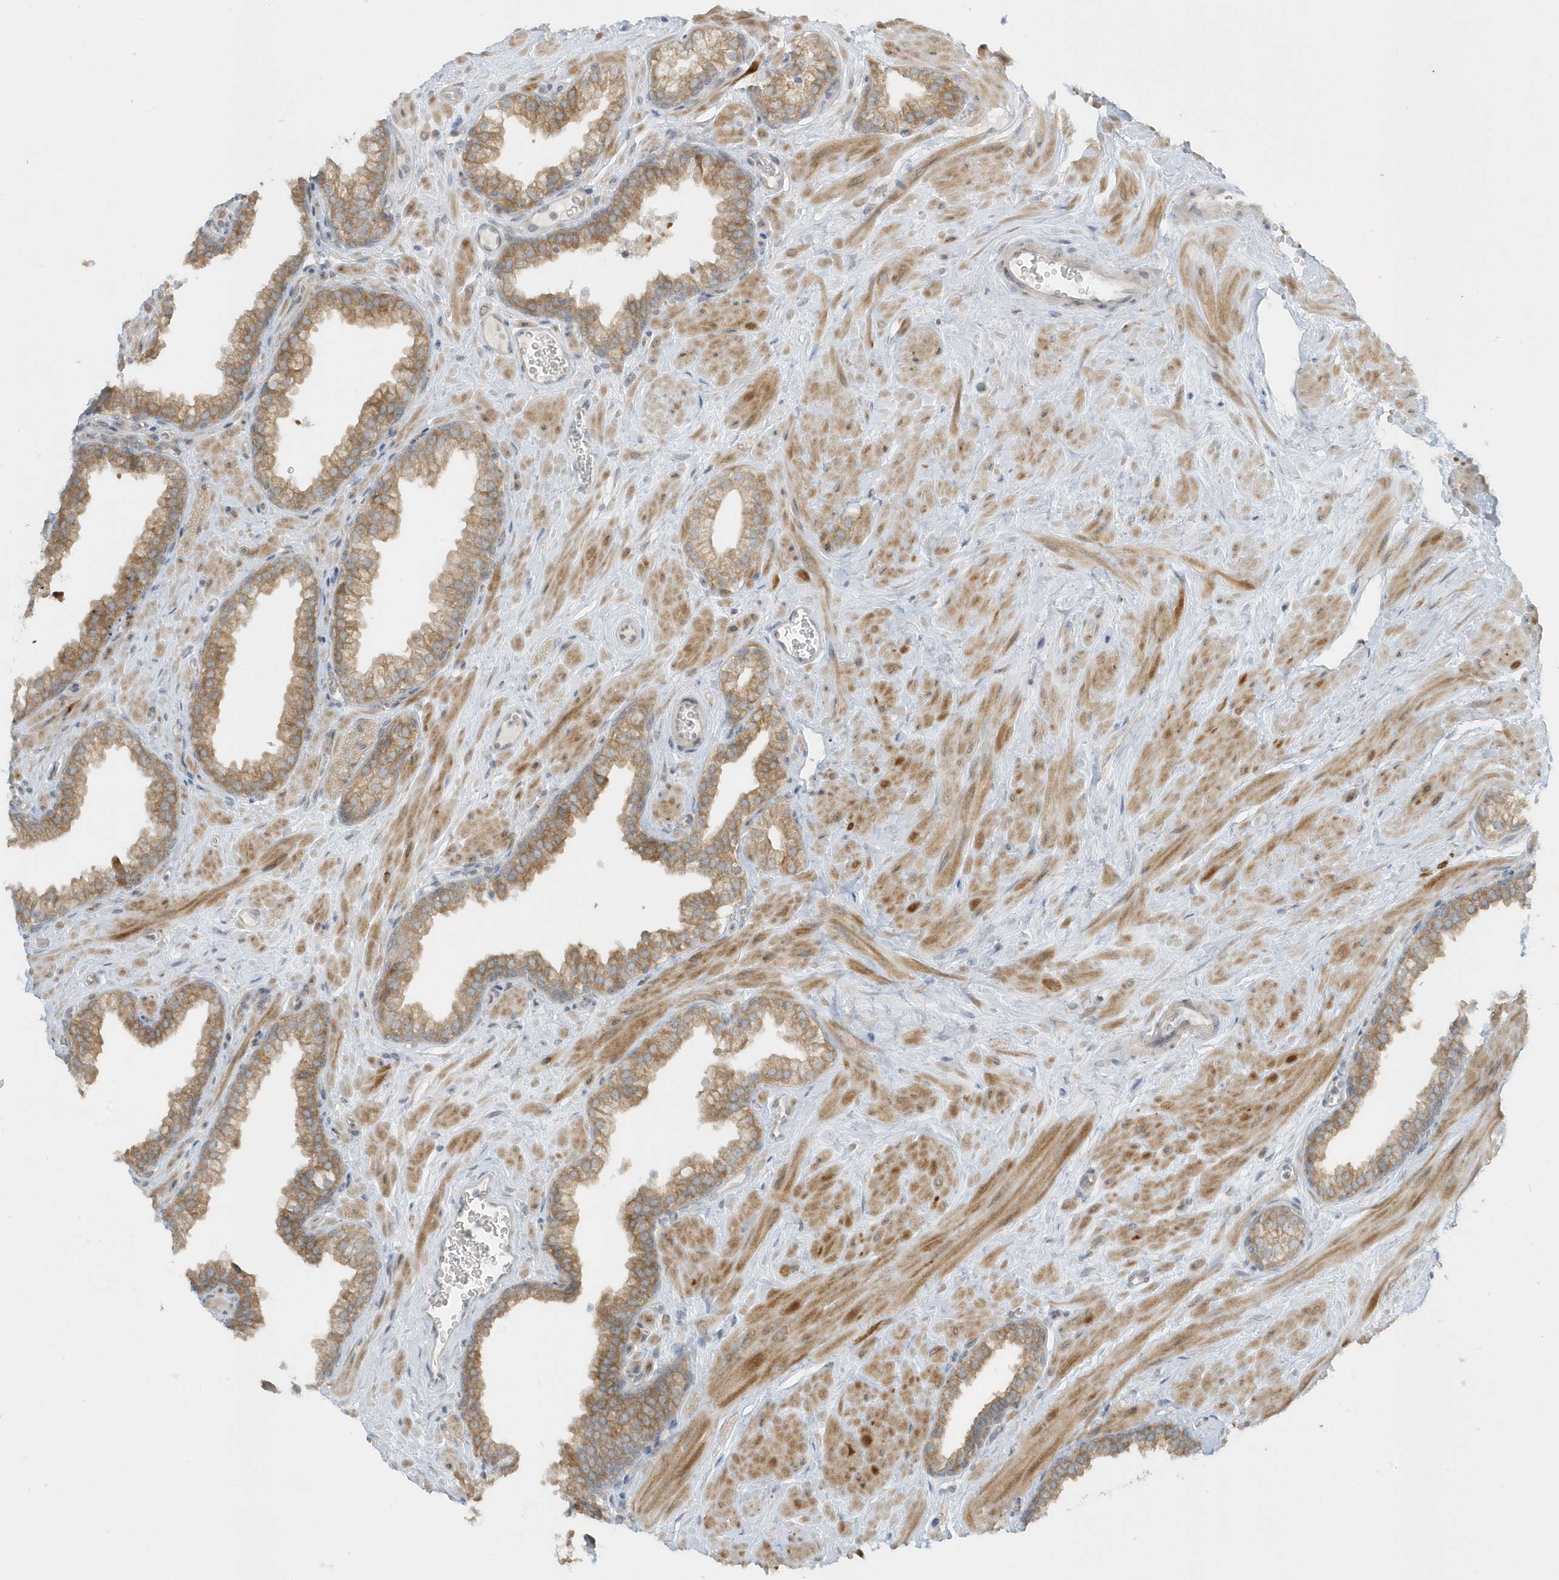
{"staining": {"intensity": "moderate", "quantity": ">75%", "location": "cytoplasmic/membranous"}, "tissue": "prostate", "cell_type": "Glandular cells", "image_type": "normal", "snomed": [{"axis": "morphology", "description": "Normal tissue, NOS"}, {"axis": "morphology", "description": "Urothelial carcinoma, Low grade"}, {"axis": "topography", "description": "Urinary bladder"}, {"axis": "topography", "description": "Prostate"}], "caption": "A brown stain highlights moderate cytoplasmic/membranous staining of a protein in glandular cells of benign human prostate.", "gene": "SCN3A", "patient": {"sex": "male", "age": 60}}